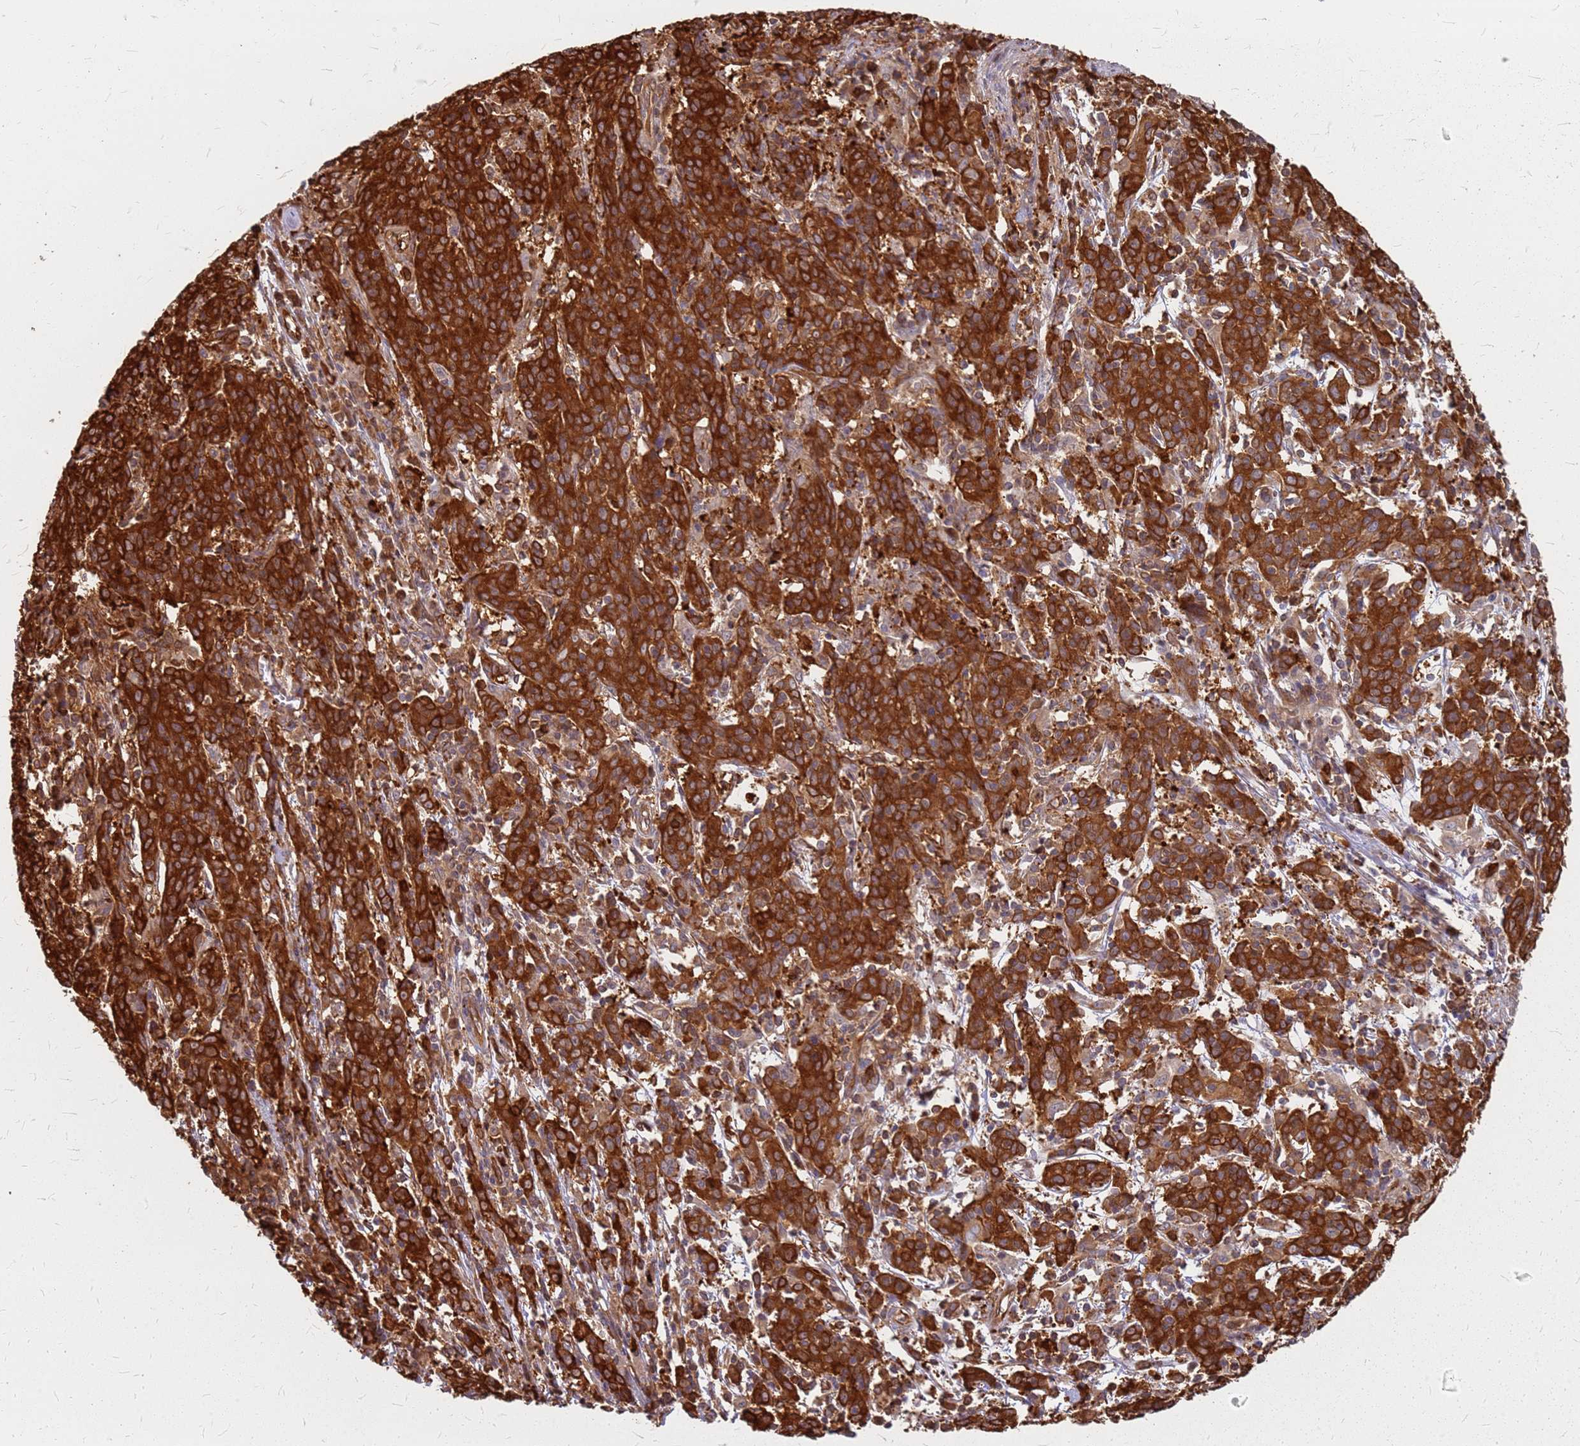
{"staining": {"intensity": "strong", "quantity": ">75%", "location": "cytoplasmic/membranous"}, "tissue": "cervical cancer", "cell_type": "Tumor cells", "image_type": "cancer", "snomed": [{"axis": "morphology", "description": "Squamous cell carcinoma, NOS"}, {"axis": "topography", "description": "Cervix"}], "caption": "Cervical cancer tissue exhibits strong cytoplasmic/membranous positivity in about >75% of tumor cells, visualized by immunohistochemistry. Using DAB (brown) and hematoxylin (blue) stains, captured at high magnification using brightfield microscopy.", "gene": "HDX", "patient": {"sex": "female", "age": 67}}